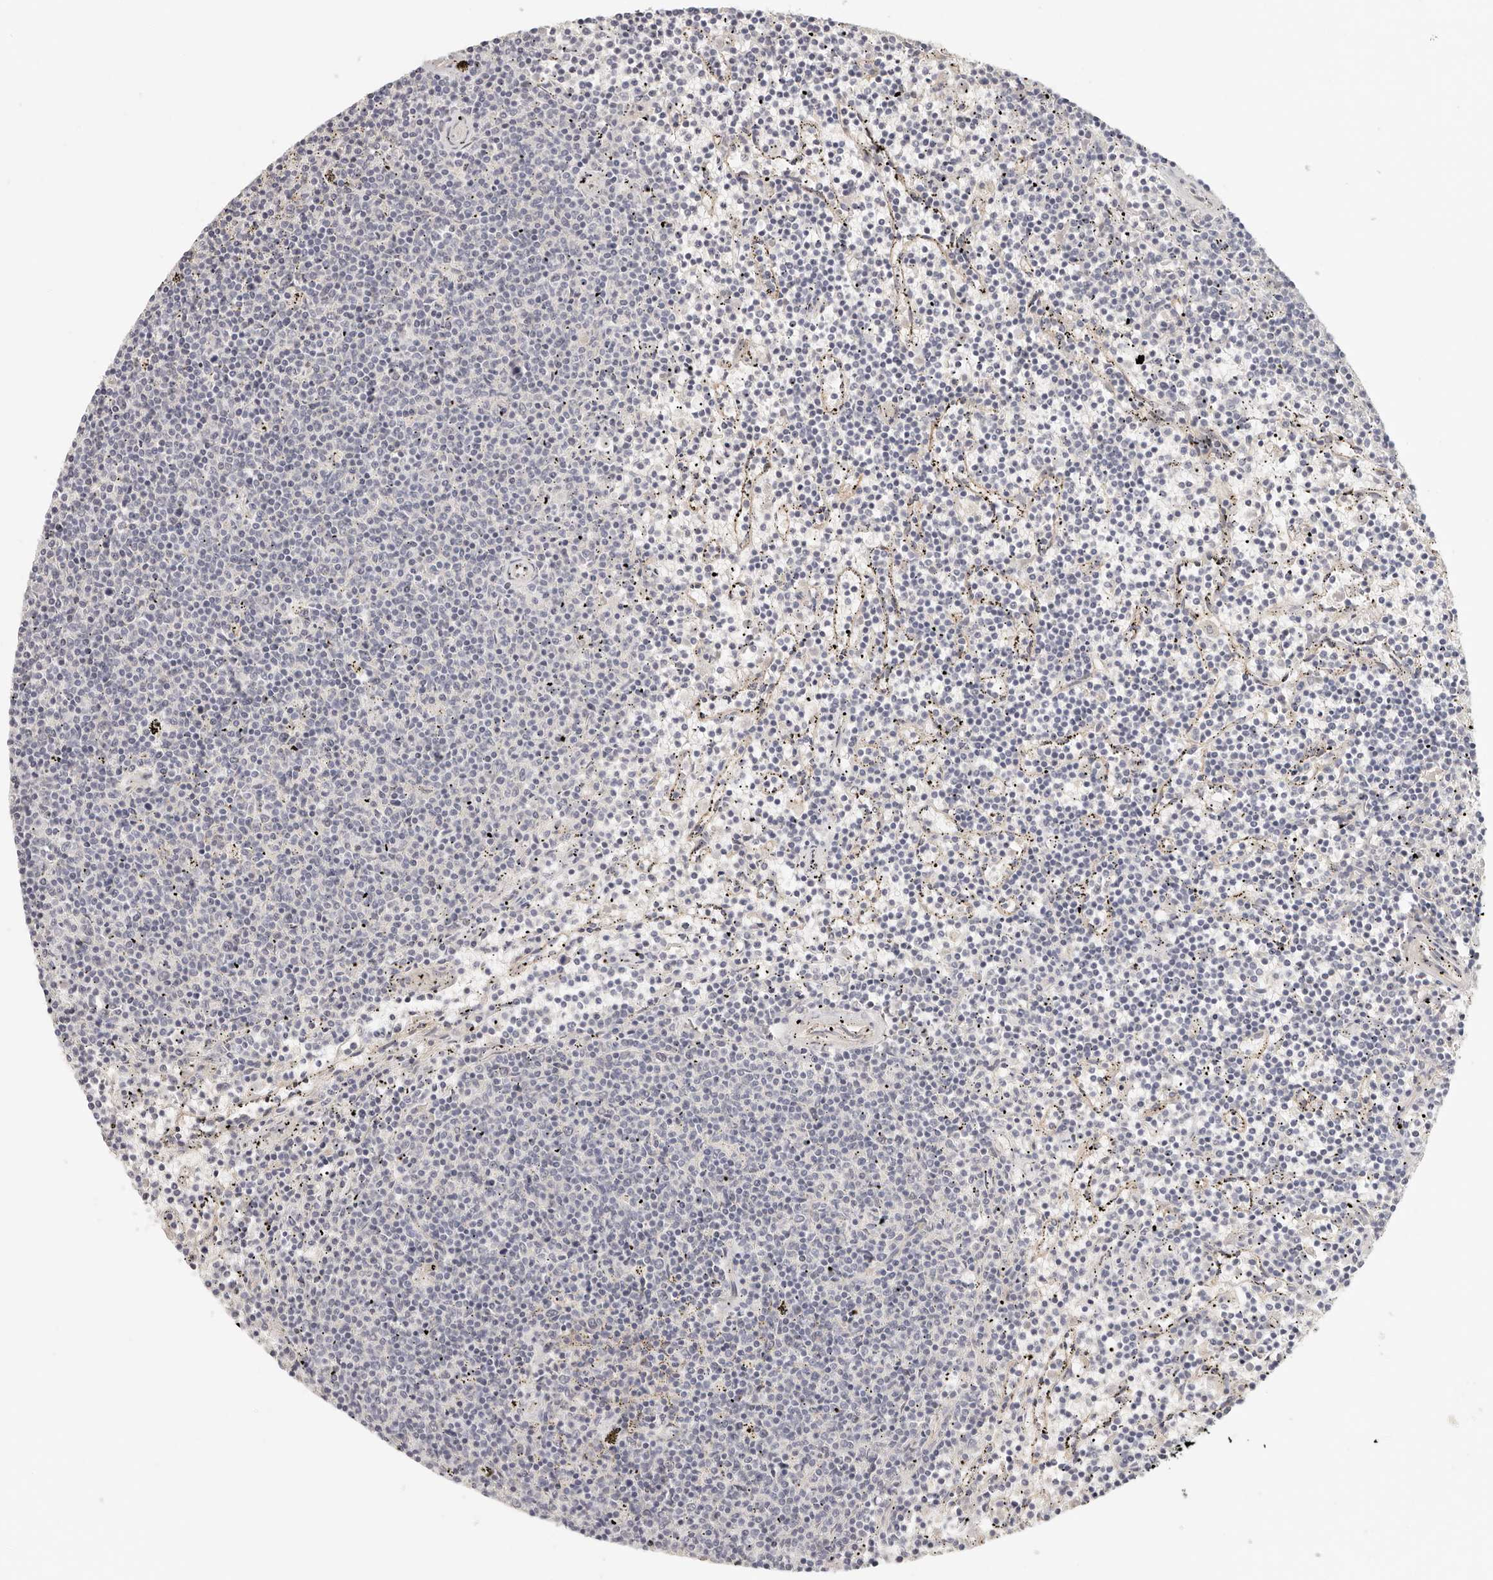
{"staining": {"intensity": "negative", "quantity": "none", "location": "none"}, "tissue": "lymphoma", "cell_type": "Tumor cells", "image_type": "cancer", "snomed": [{"axis": "morphology", "description": "Malignant lymphoma, non-Hodgkin's type, Low grade"}, {"axis": "topography", "description": "Spleen"}], "caption": "Tumor cells show no significant positivity in low-grade malignant lymphoma, non-Hodgkin's type.", "gene": "ANXA9", "patient": {"sex": "female", "age": 50}}